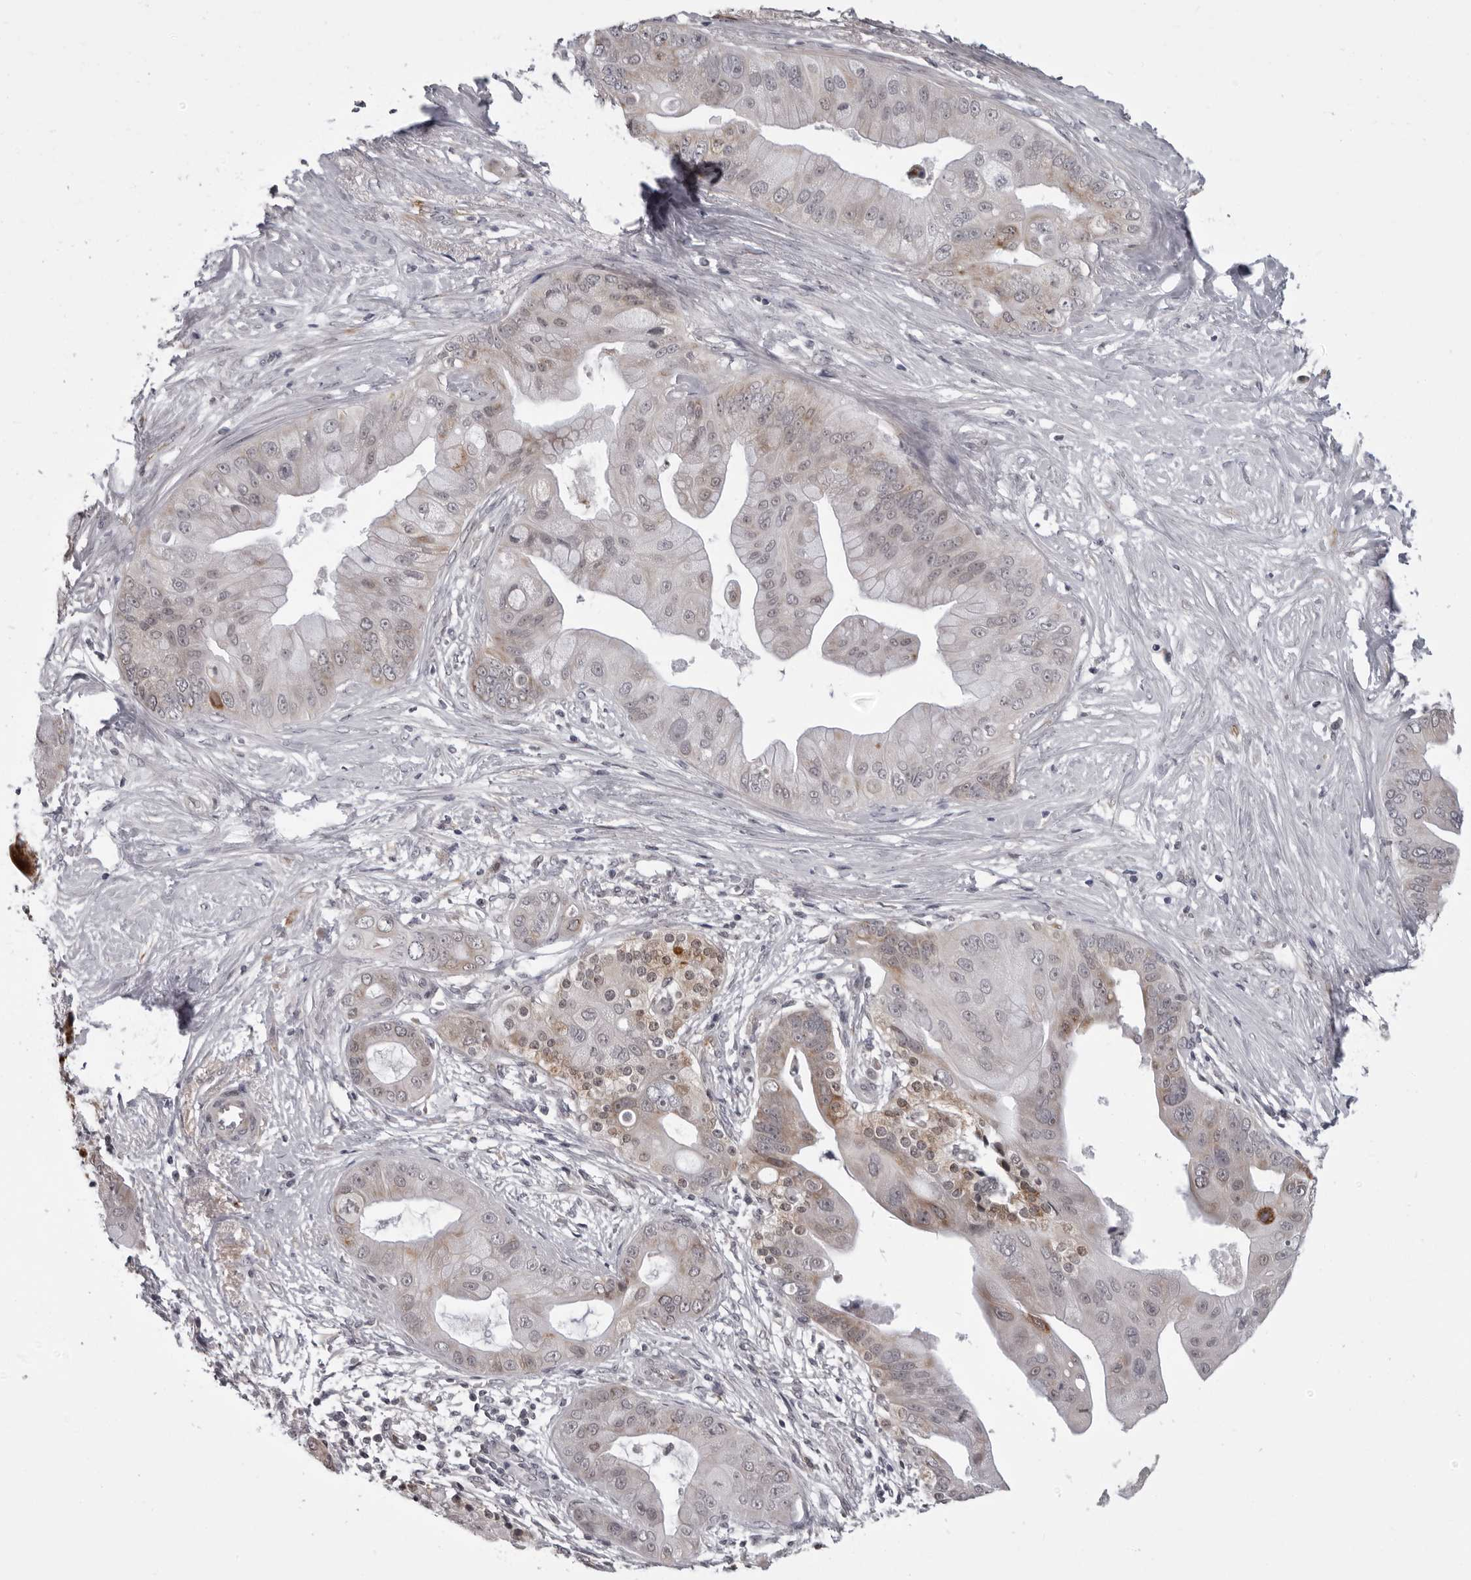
{"staining": {"intensity": "weak", "quantity": "25%-75%", "location": "cytoplasmic/membranous"}, "tissue": "pancreatic cancer", "cell_type": "Tumor cells", "image_type": "cancer", "snomed": [{"axis": "morphology", "description": "Adenocarcinoma, NOS"}, {"axis": "topography", "description": "Pancreas"}], "caption": "Pancreatic cancer stained for a protein displays weak cytoplasmic/membranous positivity in tumor cells.", "gene": "RTCA", "patient": {"sex": "female", "age": 75}}